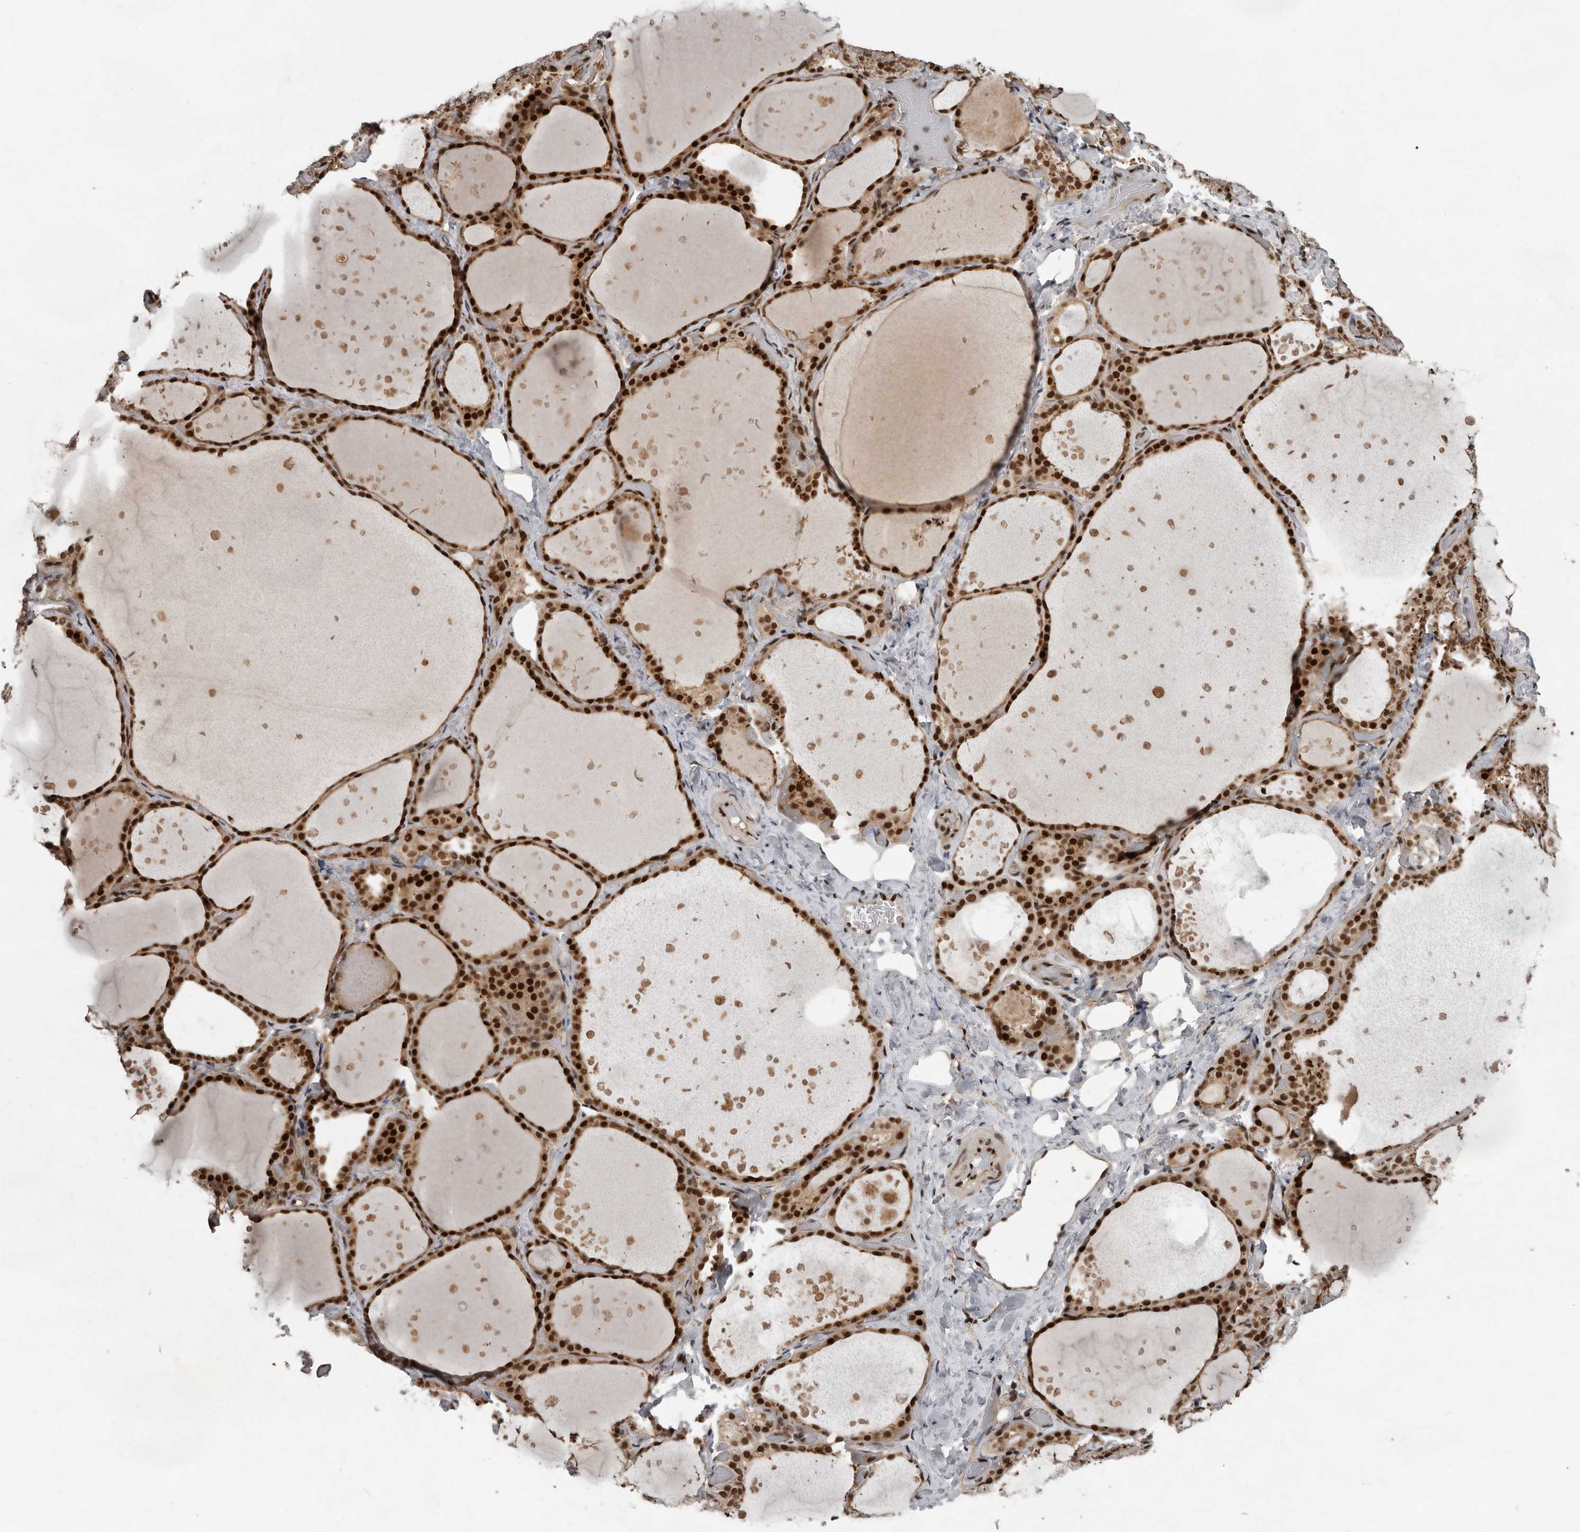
{"staining": {"intensity": "strong", "quantity": ">75%", "location": "cytoplasmic/membranous,nuclear"}, "tissue": "thyroid gland", "cell_type": "Glandular cells", "image_type": "normal", "snomed": [{"axis": "morphology", "description": "Normal tissue, NOS"}, {"axis": "topography", "description": "Thyroid gland"}], "caption": "IHC staining of unremarkable thyroid gland, which shows high levels of strong cytoplasmic/membranous,nuclear expression in about >75% of glandular cells indicating strong cytoplasmic/membranous,nuclear protein expression. The staining was performed using DAB (3,3'-diaminobenzidine) (brown) for protein detection and nuclei were counterstained in hematoxylin (blue).", "gene": "CDC27", "patient": {"sex": "female", "age": 44}}